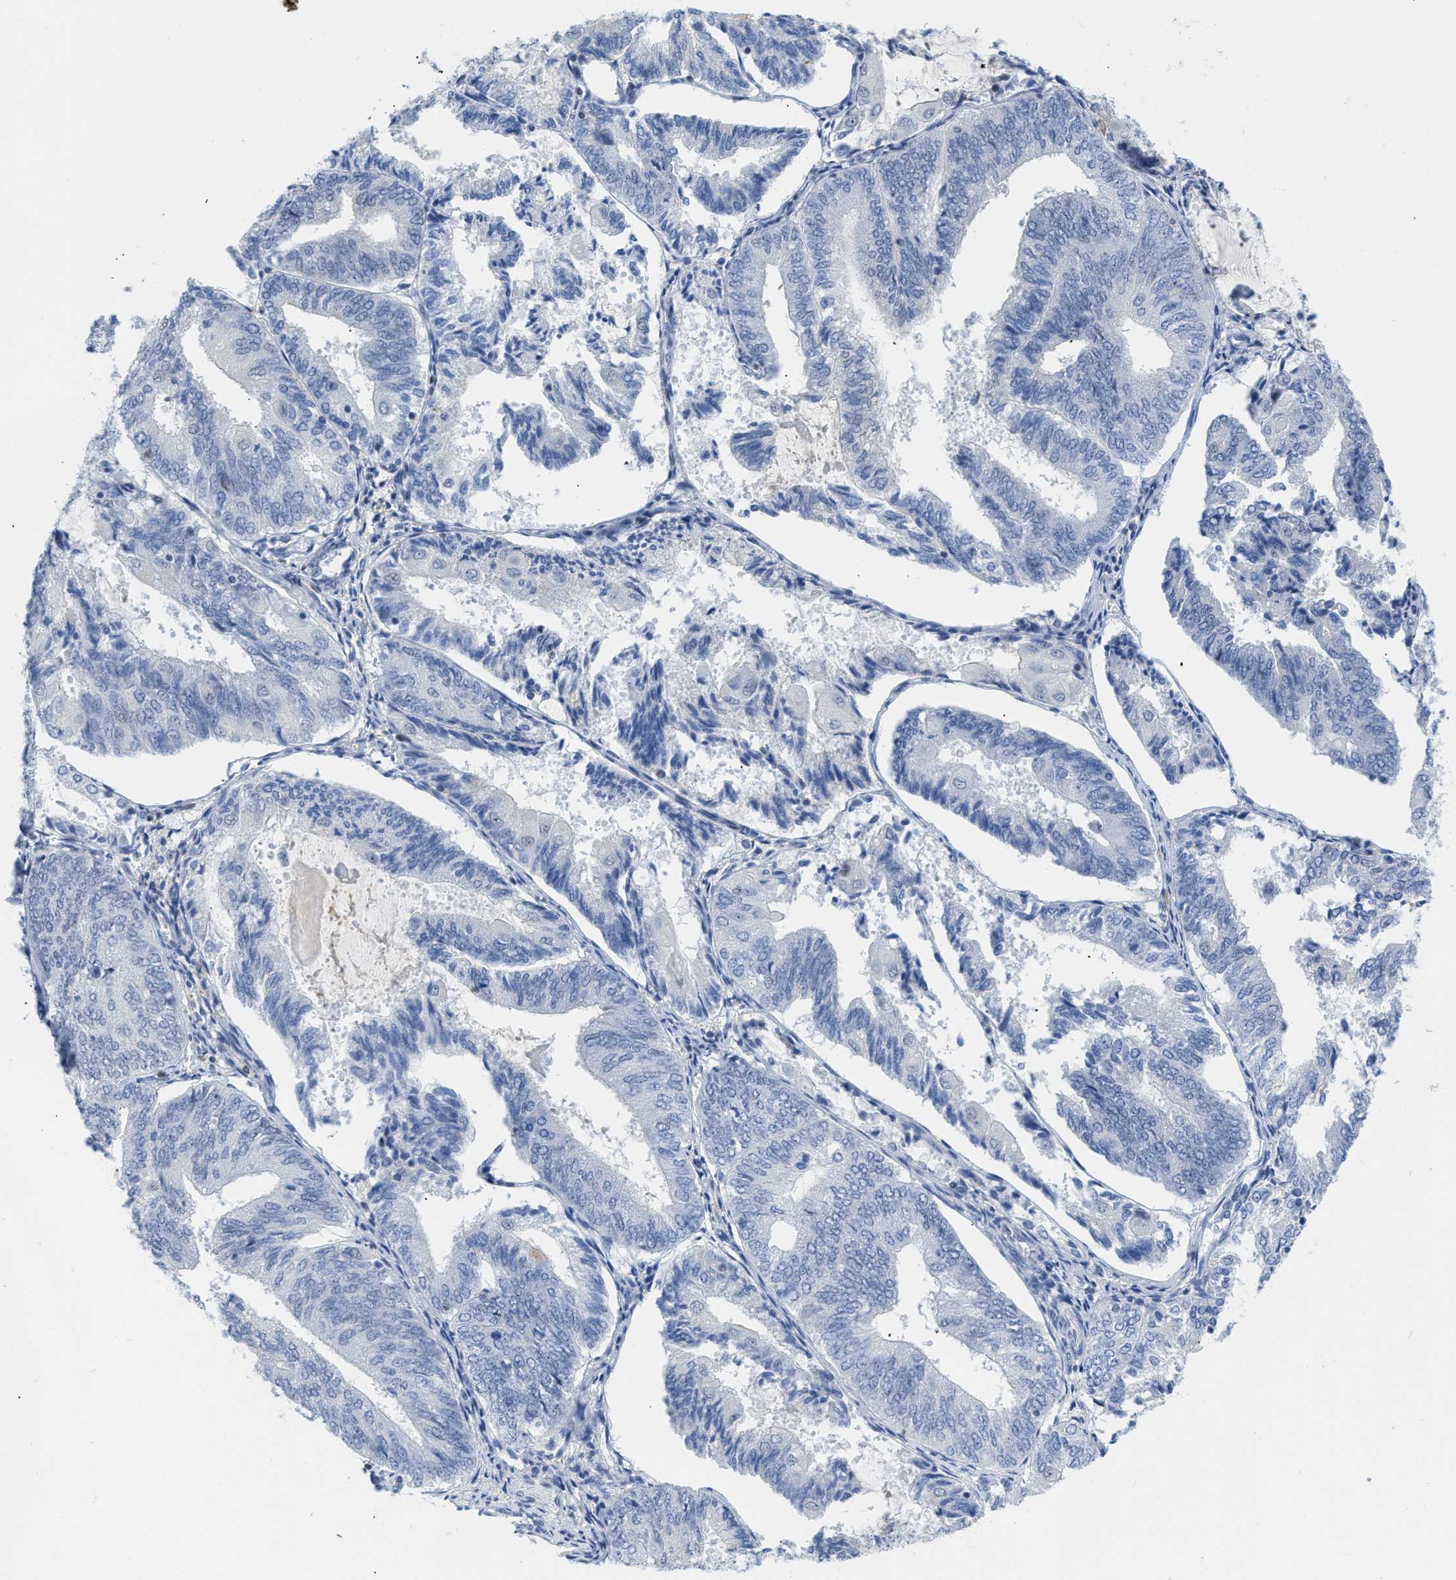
{"staining": {"intensity": "negative", "quantity": "none", "location": "none"}, "tissue": "endometrial cancer", "cell_type": "Tumor cells", "image_type": "cancer", "snomed": [{"axis": "morphology", "description": "Adenocarcinoma, NOS"}, {"axis": "topography", "description": "Endometrium"}], "caption": "Endometrial cancer (adenocarcinoma) was stained to show a protein in brown. There is no significant positivity in tumor cells.", "gene": "BOLL", "patient": {"sex": "female", "age": 81}}